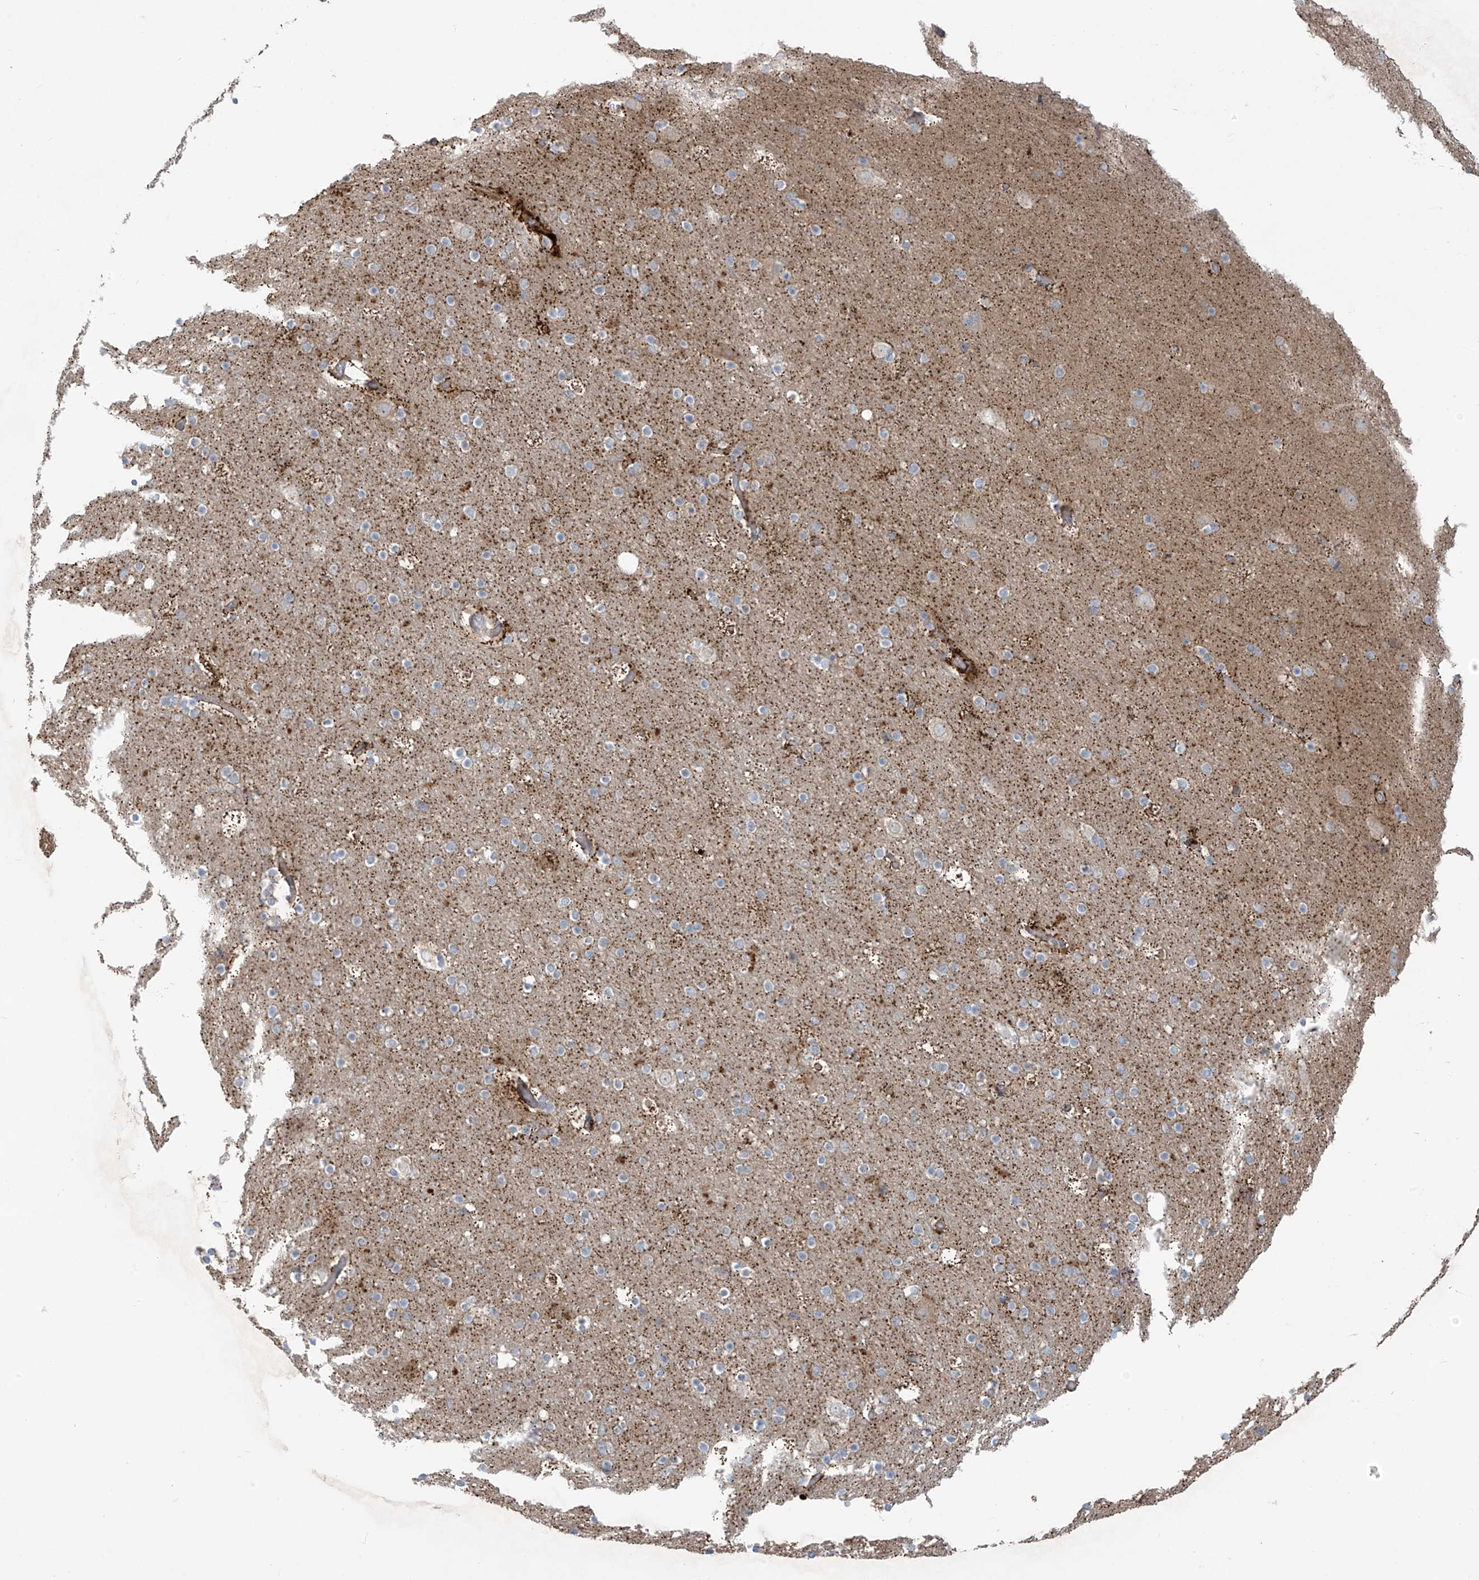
{"staining": {"intensity": "moderate", "quantity": ">75%", "location": "cytoplasmic/membranous"}, "tissue": "cerebral cortex", "cell_type": "Endothelial cells", "image_type": "normal", "snomed": [{"axis": "morphology", "description": "Normal tissue, NOS"}, {"axis": "topography", "description": "Cerebral cortex"}], "caption": "Immunohistochemistry (IHC) staining of normal cerebral cortex, which exhibits medium levels of moderate cytoplasmic/membranous positivity in approximately >75% of endothelial cells indicating moderate cytoplasmic/membranous protein staining. The staining was performed using DAB (brown) for protein detection and nuclei were counterstained in hematoxylin (blue).", "gene": "LZTS3", "patient": {"sex": "male", "age": 57}}